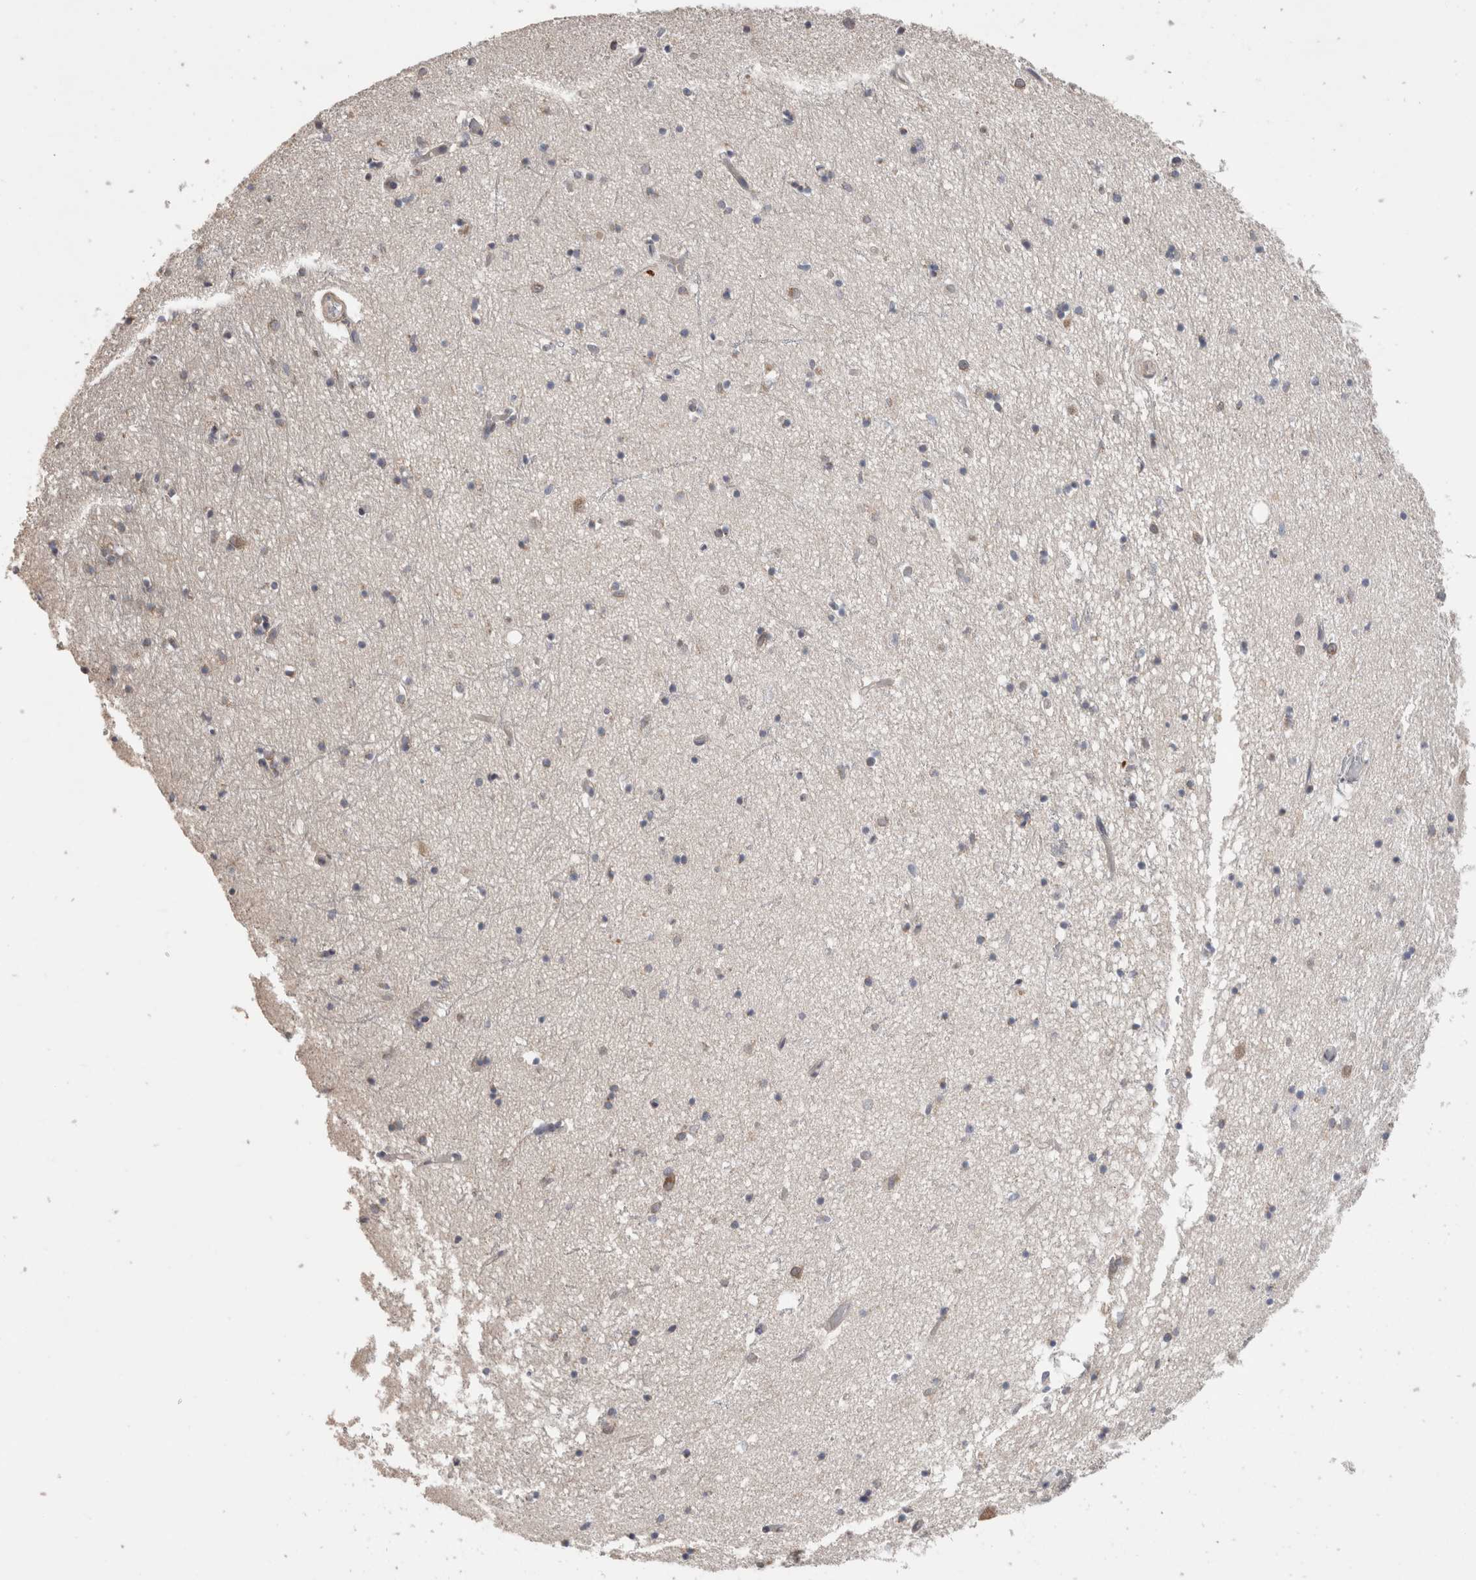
{"staining": {"intensity": "weak", "quantity": "<25%", "location": "cytoplasmic/membranous"}, "tissue": "hippocampus", "cell_type": "Glial cells", "image_type": "normal", "snomed": [{"axis": "morphology", "description": "Normal tissue, NOS"}, {"axis": "topography", "description": "Hippocampus"}], "caption": "Immunohistochemical staining of normal human hippocampus exhibits no significant positivity in glial cells. (DAB (3,3'-diaminobenzidine) immunohistochemistry, high magnification).", "gene": "TRIM5", "patient": {"sex": "male", "age": 70}}